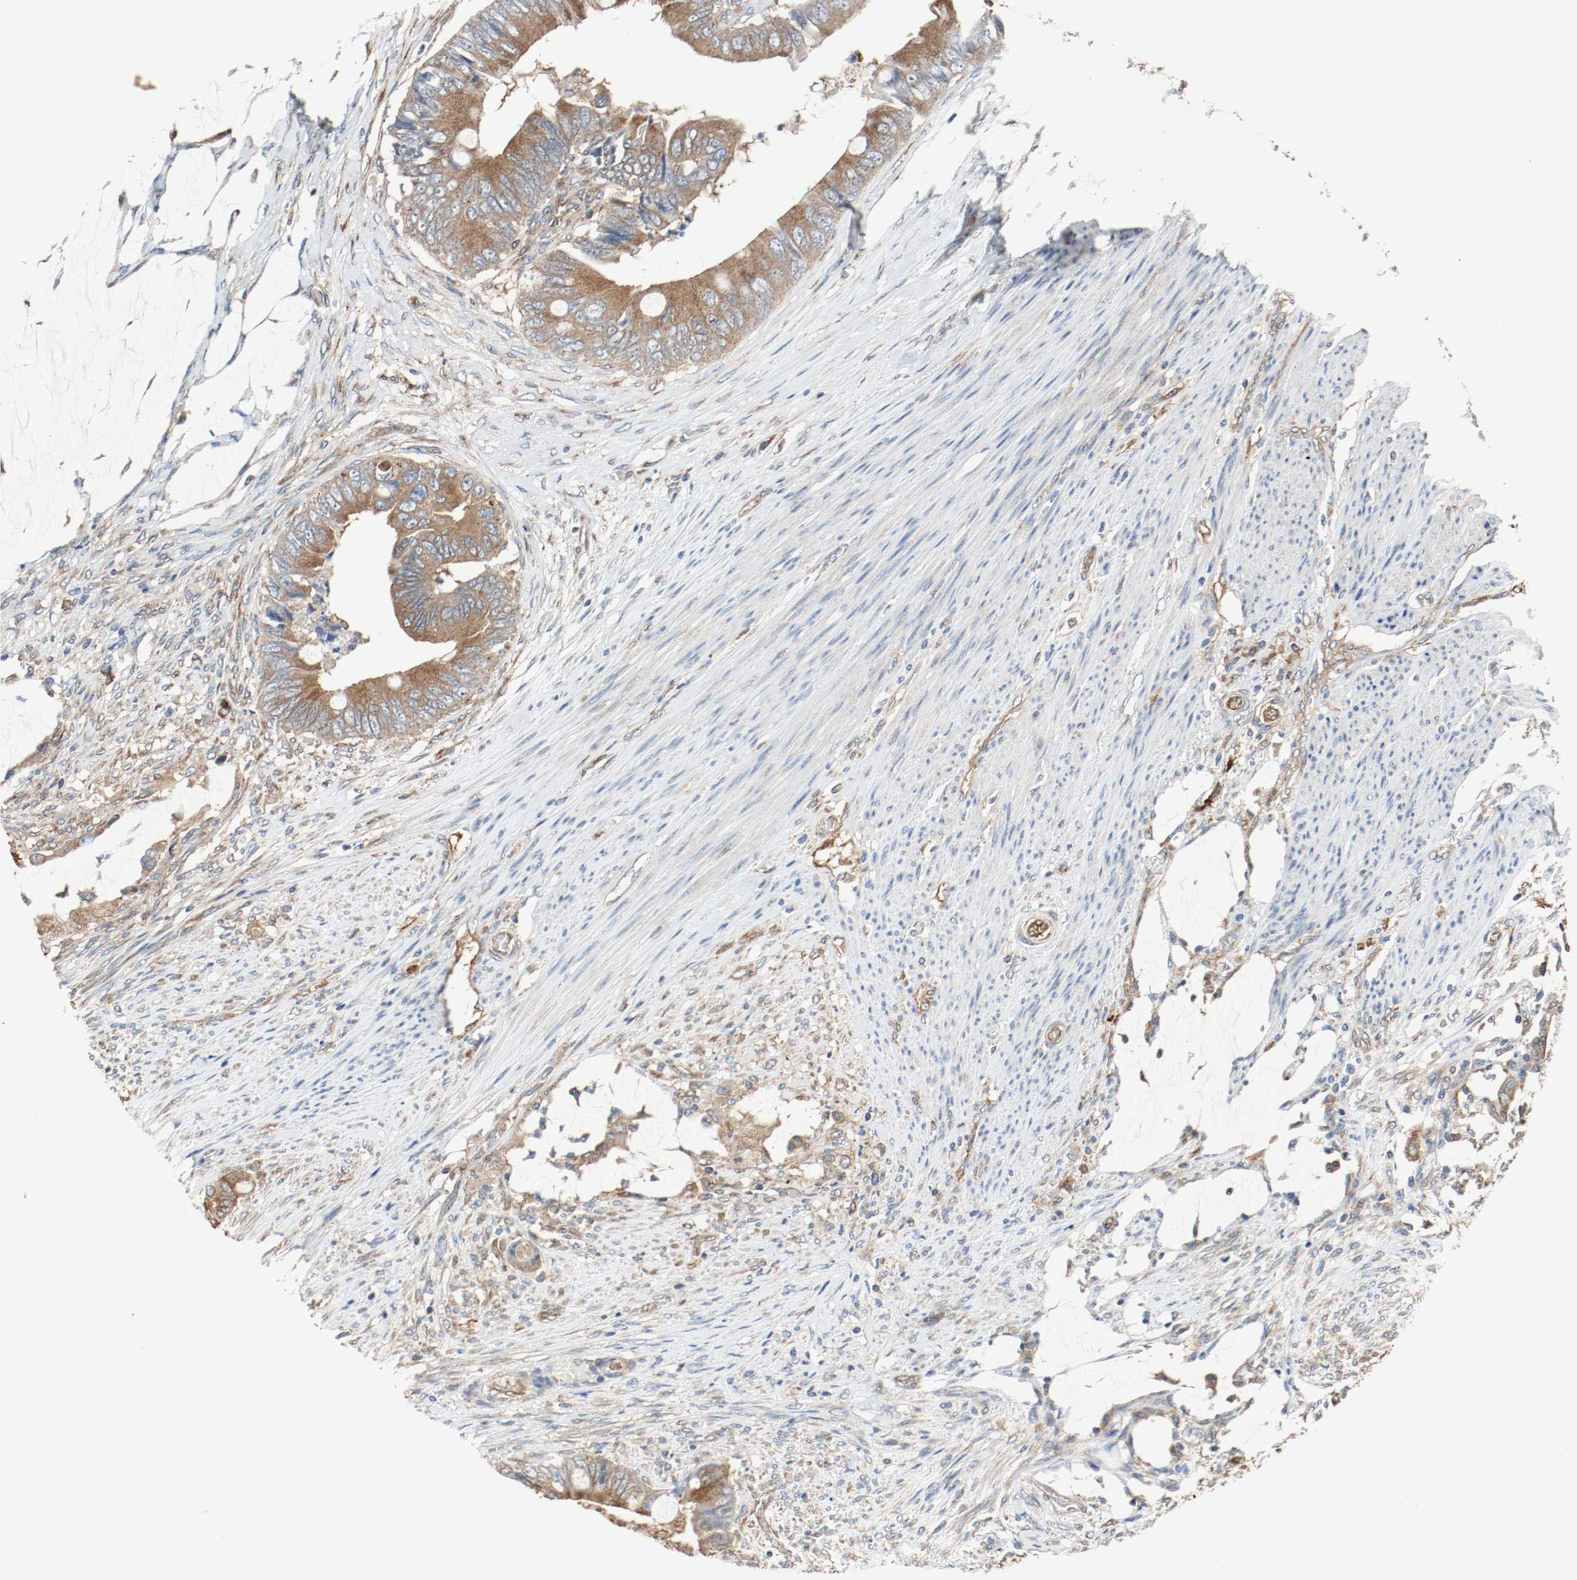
{"staining": {"intensity": "moderate", "quantity": ">75%", "location": "cytoplasmic/membranous"}, "tissue": "colorectal cancer", "cell_type": "Tumor cells", "image_type": "cancer", "snomed": [{"axis": "morphology", "description": "Adenocarcinoma, NOS"}, {"axis": "topography", "description": "Rectum"}], "caption": "About >75% of tumor cells in adenocarcinoma (colorectal) display moderate cytoplasmic/membranous protein expression as visualized by brown immunohistochemical staining.", "gene": "TUBA3D", "patient": {"sex": "female", "age": 77}}